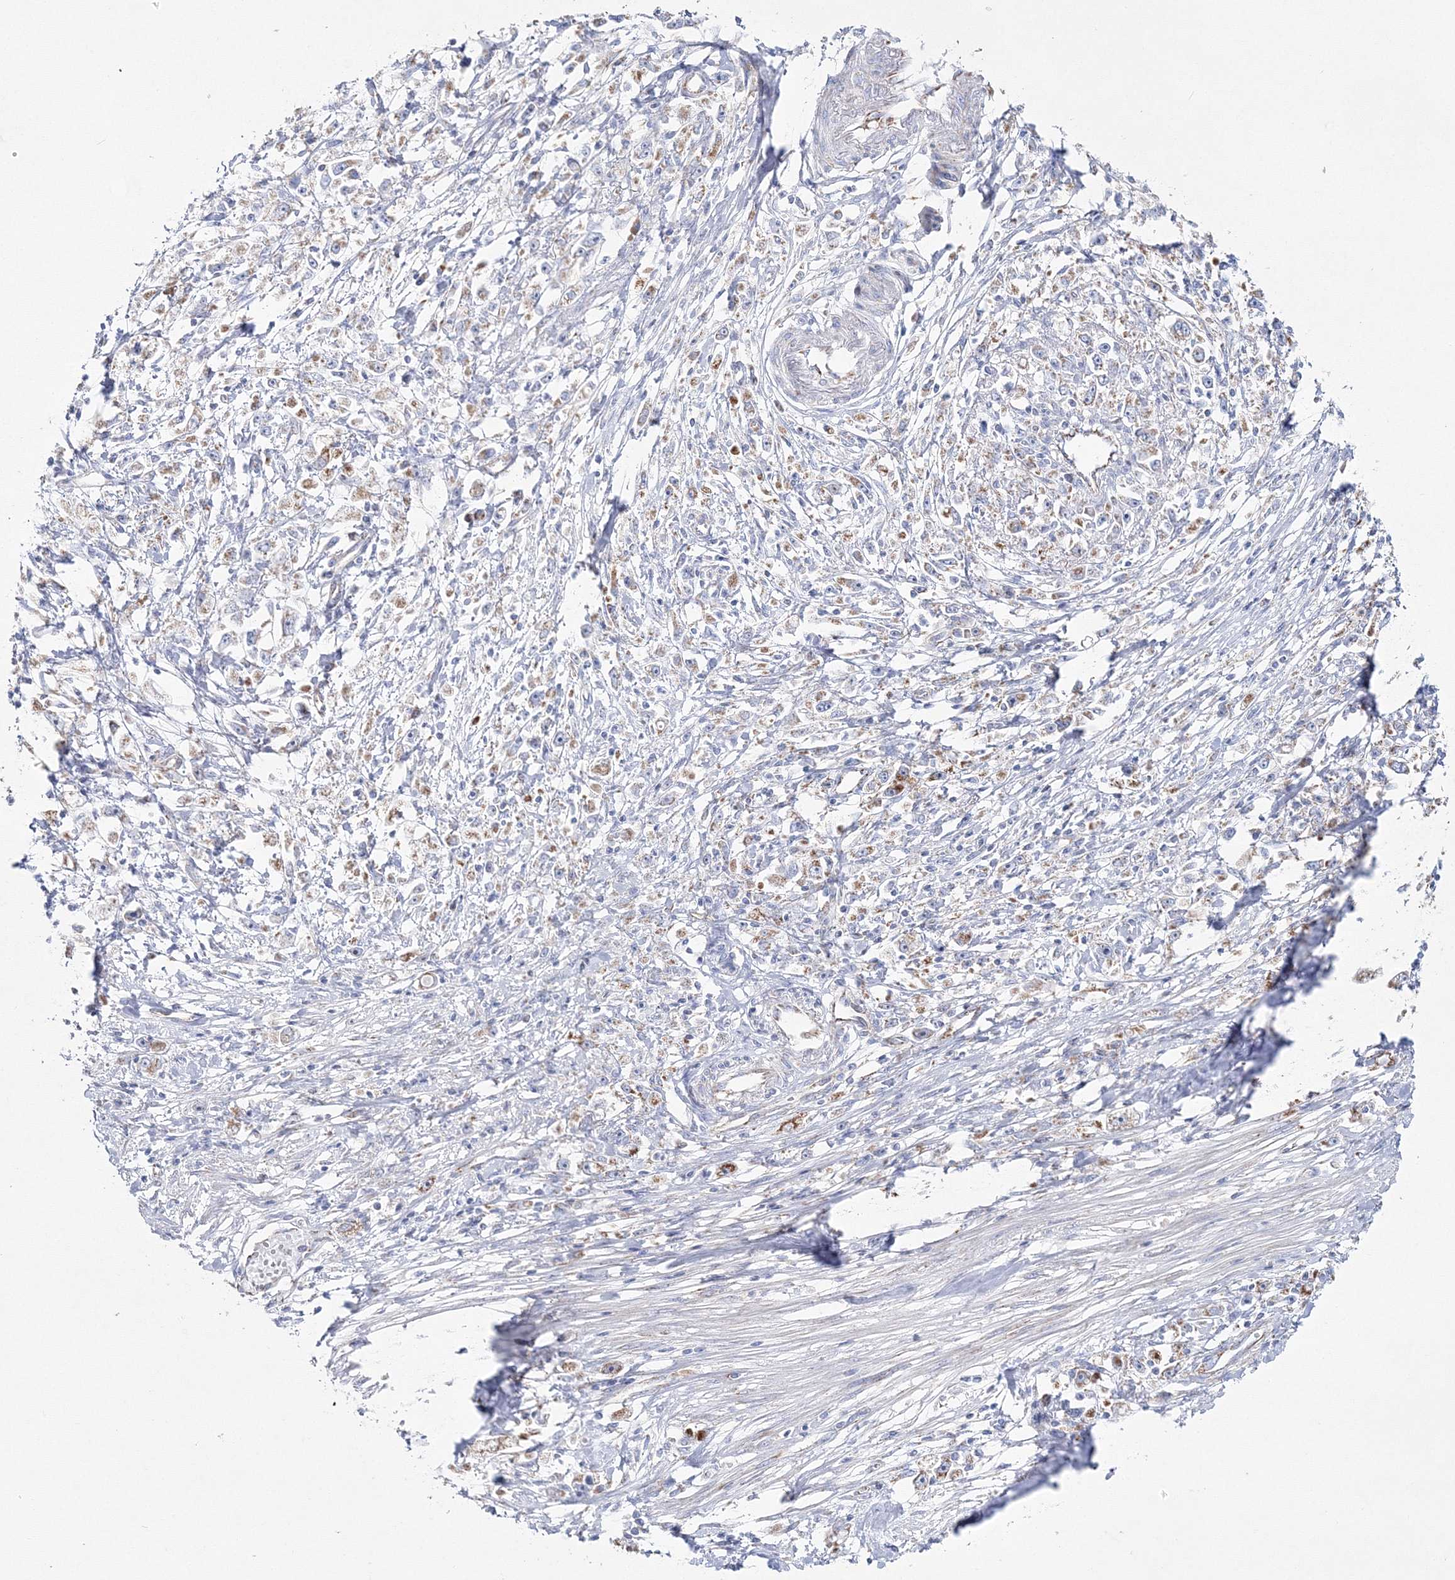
{"staining": {"intensity": "weak", "quantity": "<25%", "location": "cytoplasmic/membranous"}, "tissue": "stomach cancer", "cell_type": "Tumor cells", "image_type": "cancer", "snomed": [{"axis": "morphology", "description": "Adenocarcinoma, NOS"}, {"axis": "topography", "description": "Stomach"}], "caption": "Human adenocarcinoma (stomach) stained for a protein using IHC reveals no expression in tumor cells.", "gene": "HIBCH", "patient": {"sex": "female", "age": 59}}